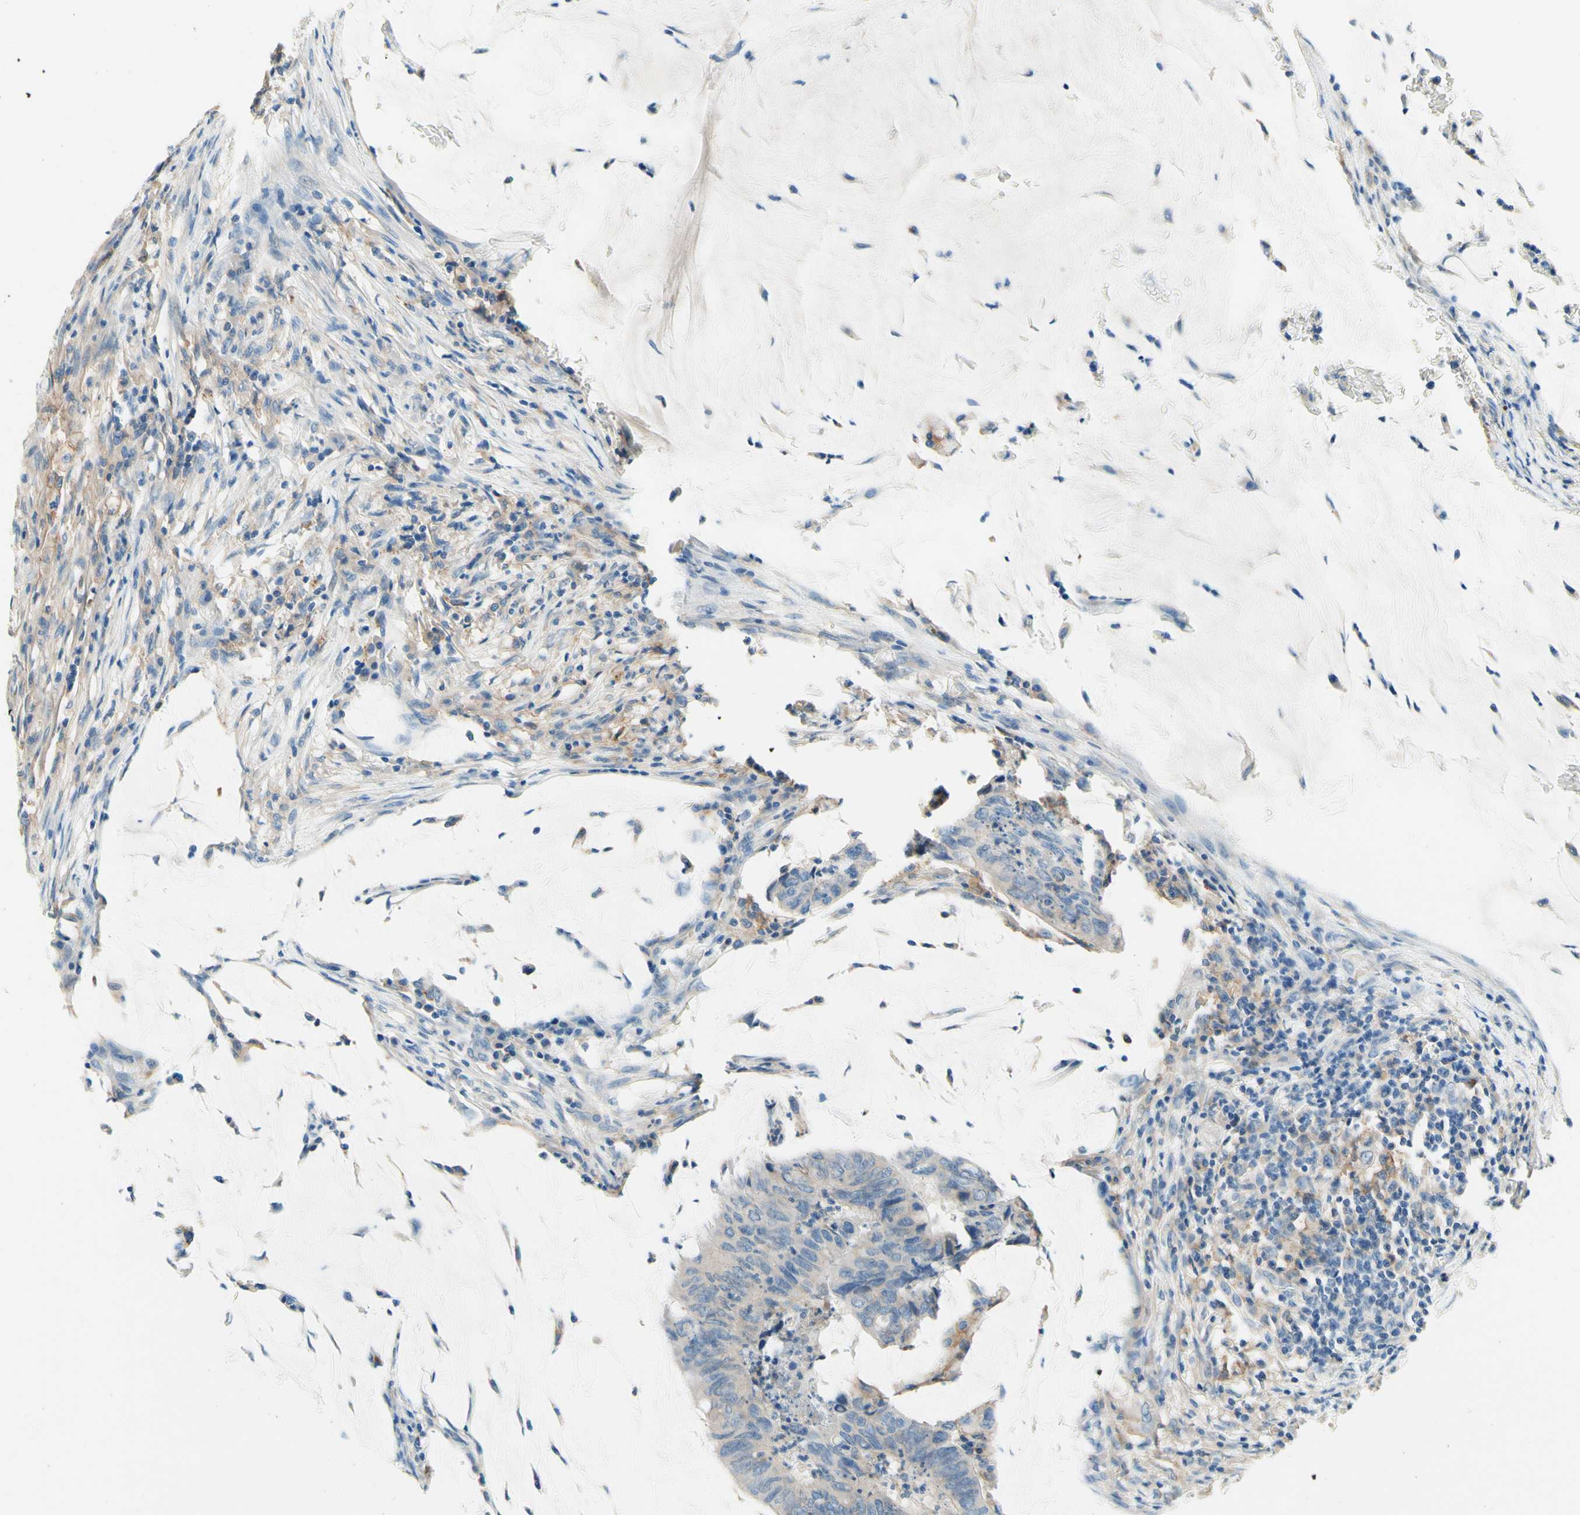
{"staining": {"intensity": "weak", "quantity": "25%-75%", "location": "cytoplasmic/membranous"}, "tissue": "colorectal cancer", "cell_type": "Tumor cells", "image_type": "cancer", "snomed": [{"axis": "morphology", "description": "Normal tissue, NOS"}, {"axis": "morphology", "description": "Adenocarcinoma, NOS"}, {"axis": "topography", "description": "Rectum"}, {"axis": "topography", "description": "Peripheral nerve tissue"}], "caption": "Human colorectal cancer stained for a protein (brown) exhibits weak cytoplasmic/membranous positive positivity in about 25%-75% of tumor cells.", "gene": "SIGLEC9", "patient": {"sex": "male", "age": 92}}